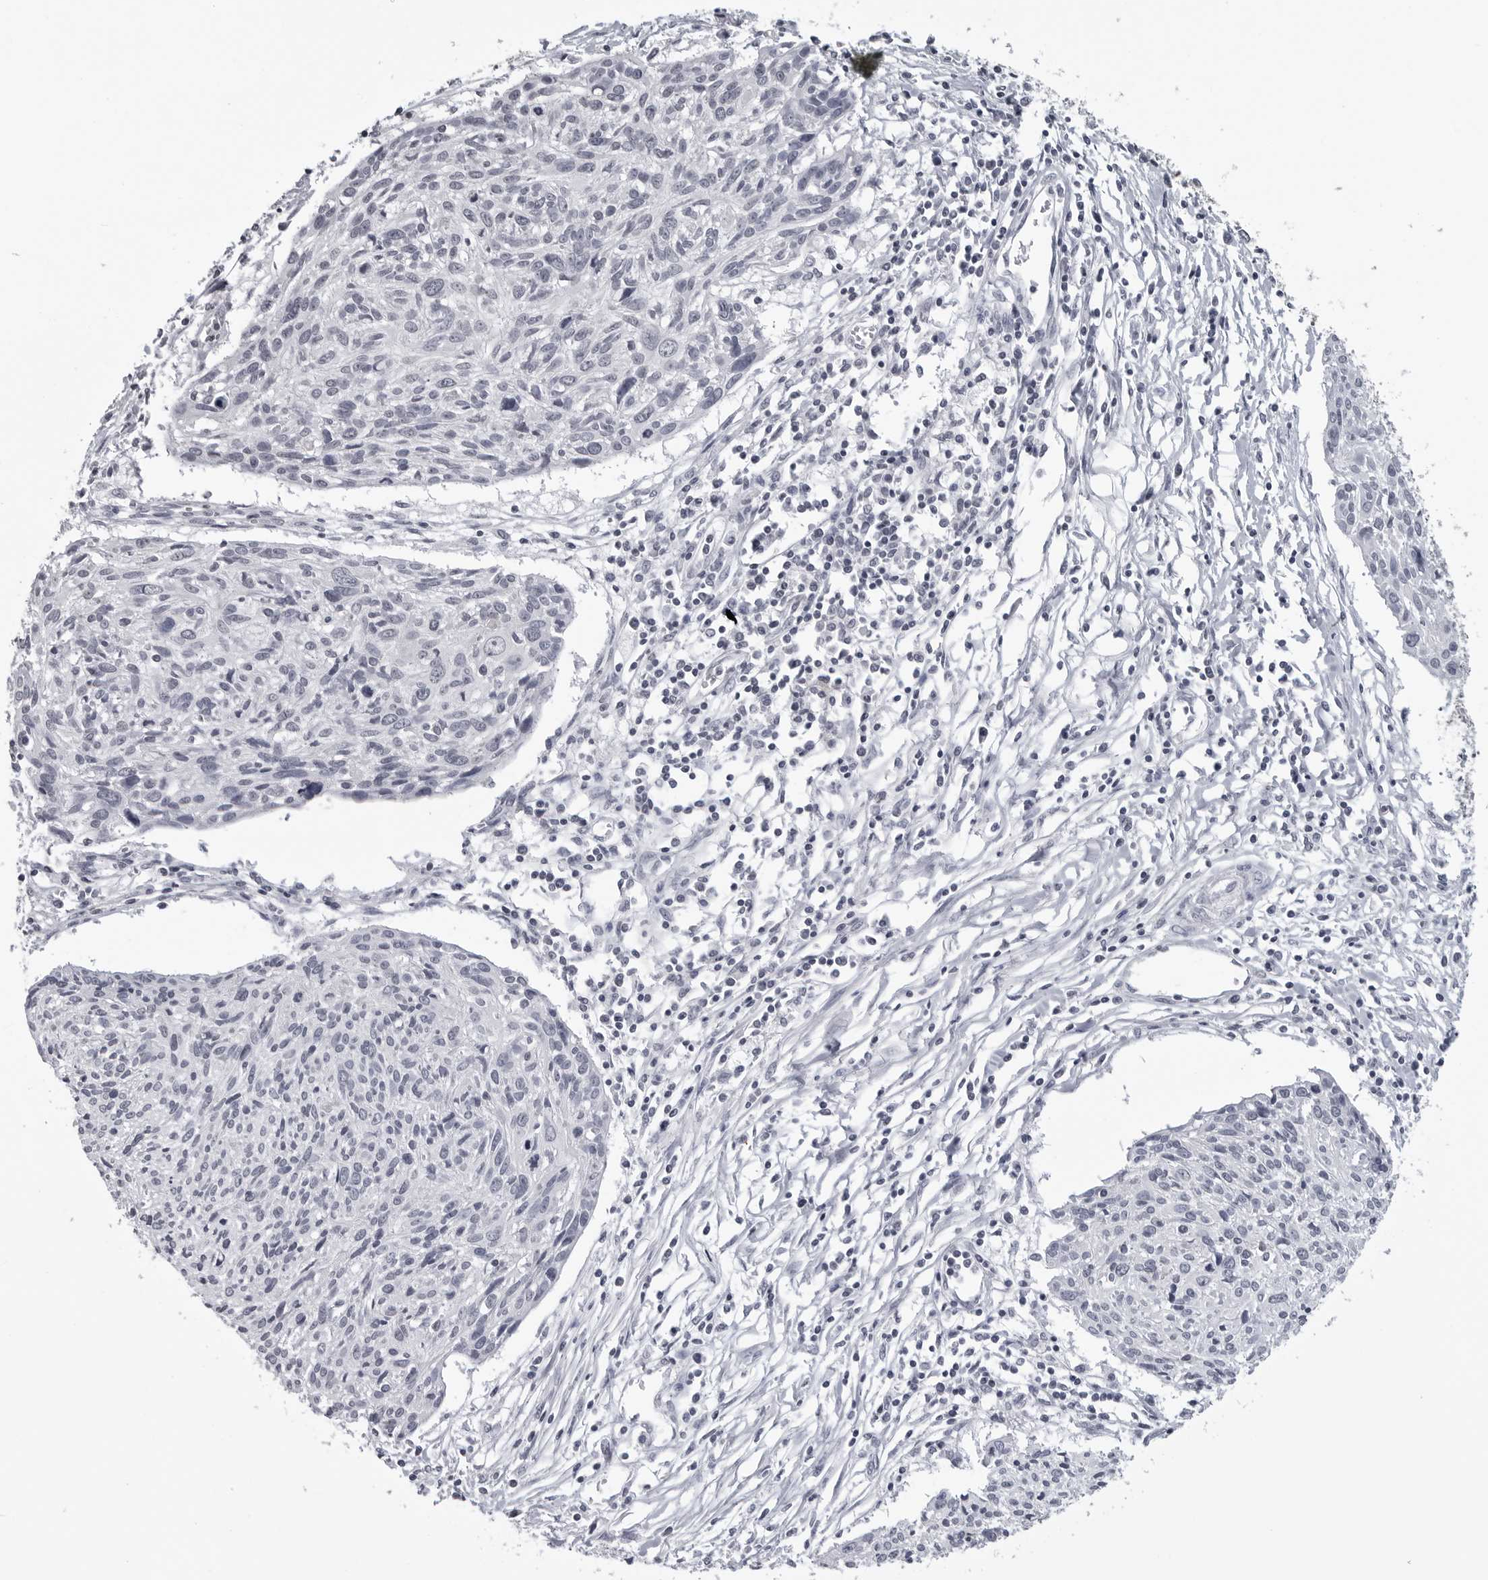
{"staining": {"intensity": "negative", "quantity": "none", "location": "none"}, "tissue": "cervical cancer", "cell_type": "Tumor cells", "image_type": "cancer", "snomed": [{"axis": "morphology", "description": "Squamous cell carcinoma, NOS"}, {"axis": "topography", "description": "Cervix"}], "caption": "Tumor cells are negative for brown protein staining in cervical cancer (squamous cell carcinoma).", "gene": "DDX54", "patient": {"sex": "female", "age": 51}}